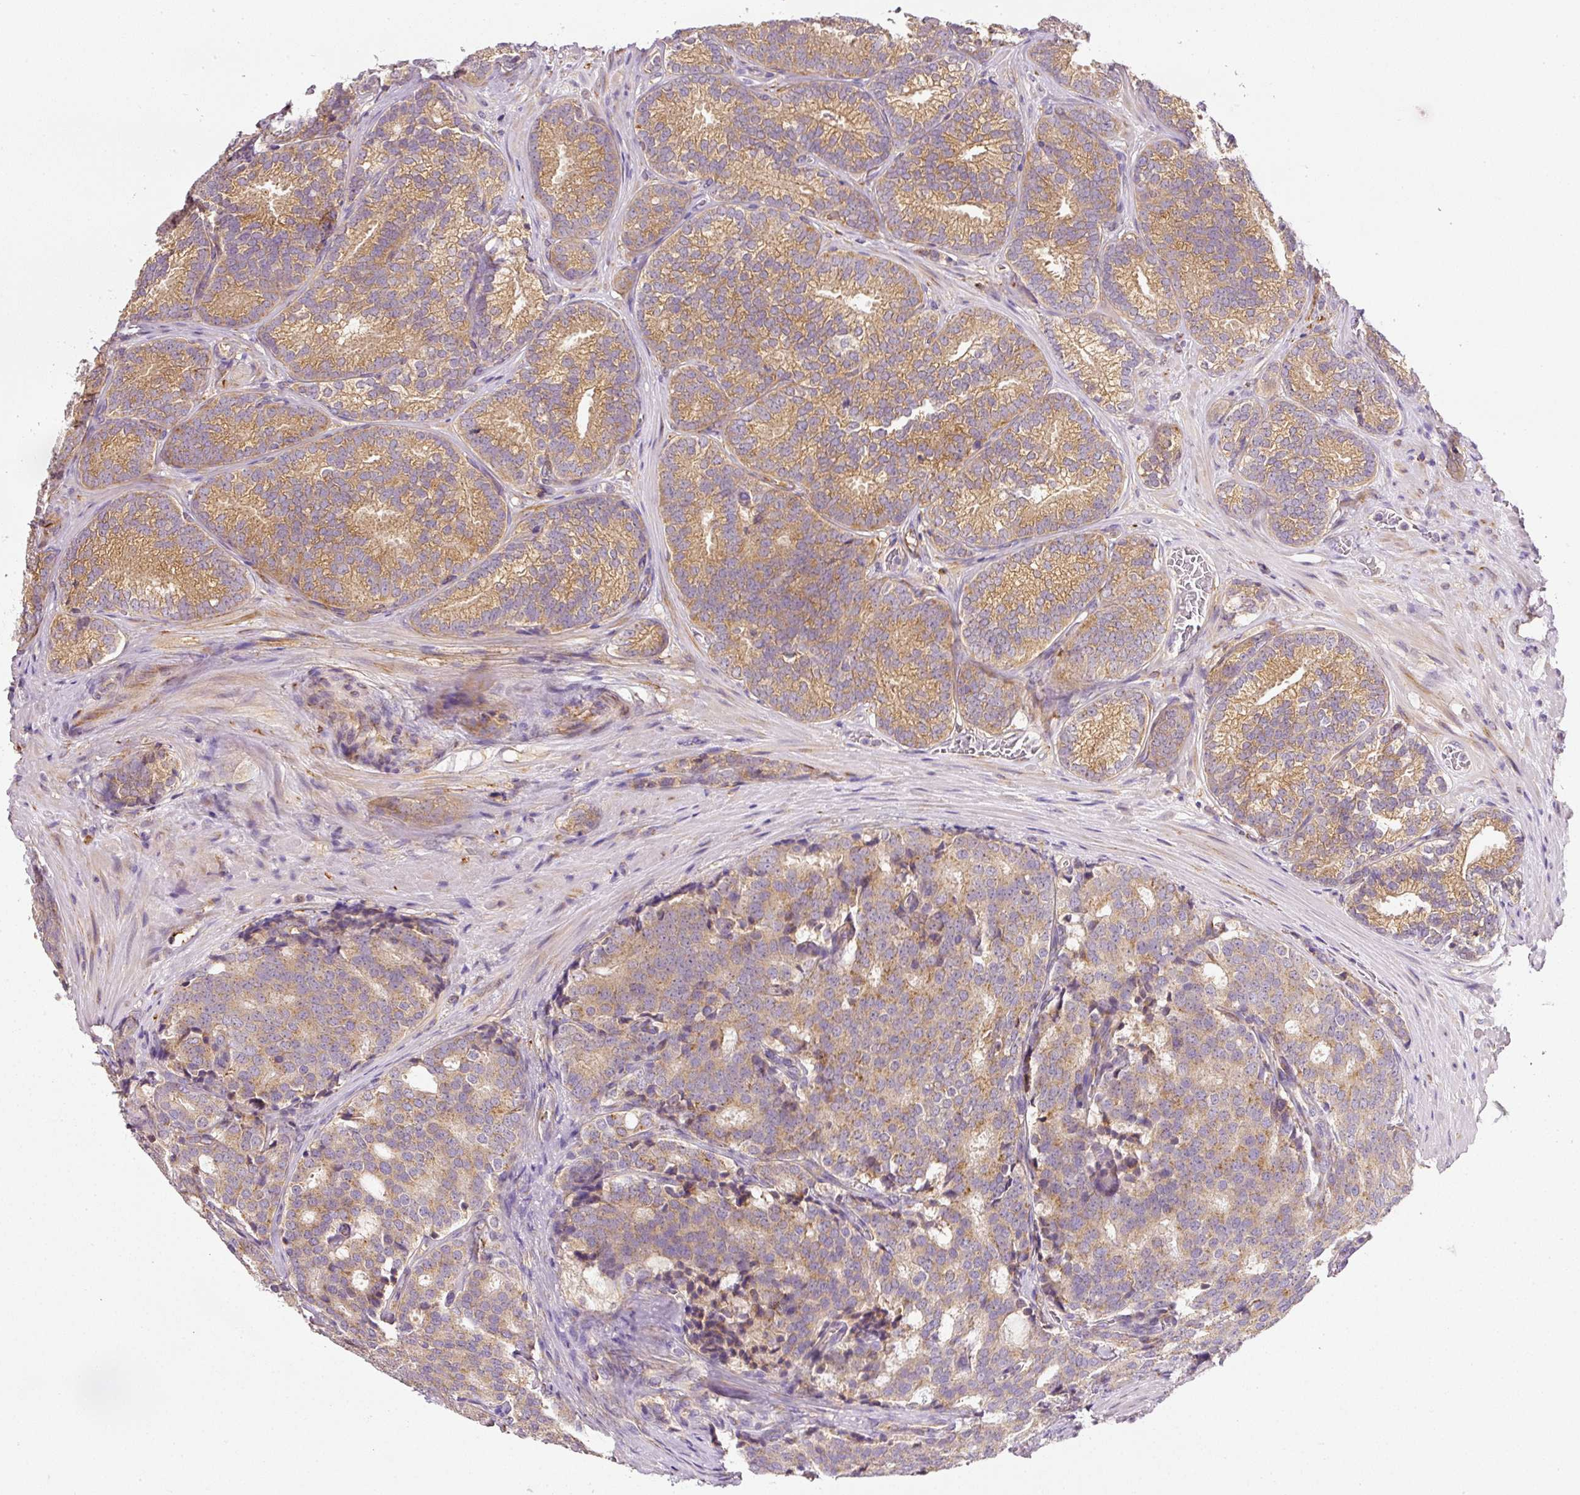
{"staining": {"intensity": "moderate", "quantity": ">75%", "location": "cytoplasmic/membranous"}, "tissue": "prostate cancer", "cell_type": "Tumor cells", "image_type": "cancer", "snomed": [{"axis": "morphology", "description": "Adenocarcinoma, High grade"}, {"axis": "topography", "description": "Prostate"}], "caption": "IHC (DAB (3,3'-diaminobenzidine)) staining of prostate cancer exhibits moderate cytoplasmic/membranous protein staining in approximately >75% of tumor cells.", "gene": "RNF167", "patient": {"sex": "male", "age": 63}}